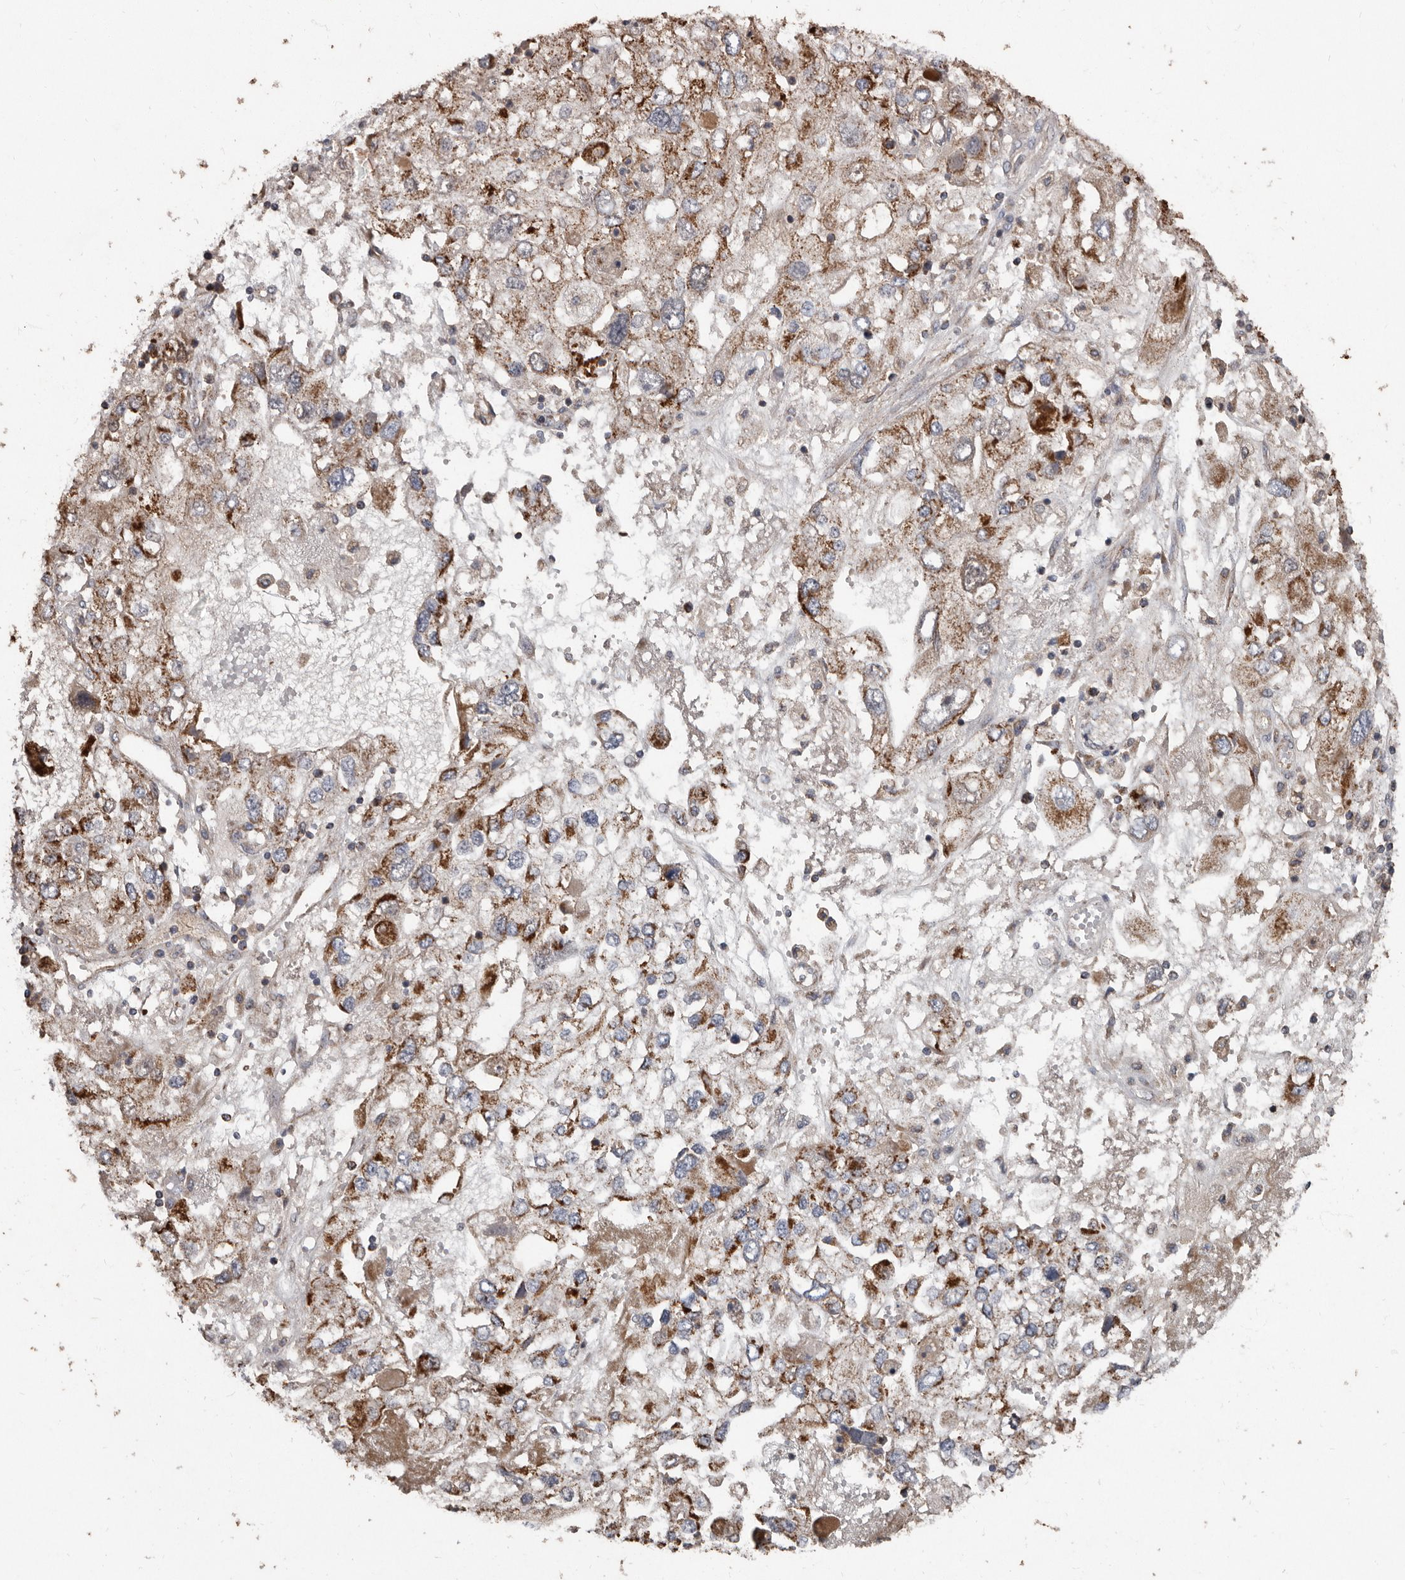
{"staining": {"intensity": "strong", "quantity": "25%-75%", "location": "cytoplasmic/membranous"}, "tissue": "endometrial cancer", "cell_type": "Tumor cells", "image_type": "cancer", "snomed": [{"axis": "morphology", "description": "Adenocarcinoma, NOS"}, {"axis": "topography", "description": "Endometrium"}], "caption": "An image showing strong cytoplasmic/membranous expression in about 25%-75% of tumor cells in endometrial adenocarcinoma, as visualized by brown immunohistochemical staining.", "gene": "KIF26B", "patient": {"sex": "female", "age": 49}}